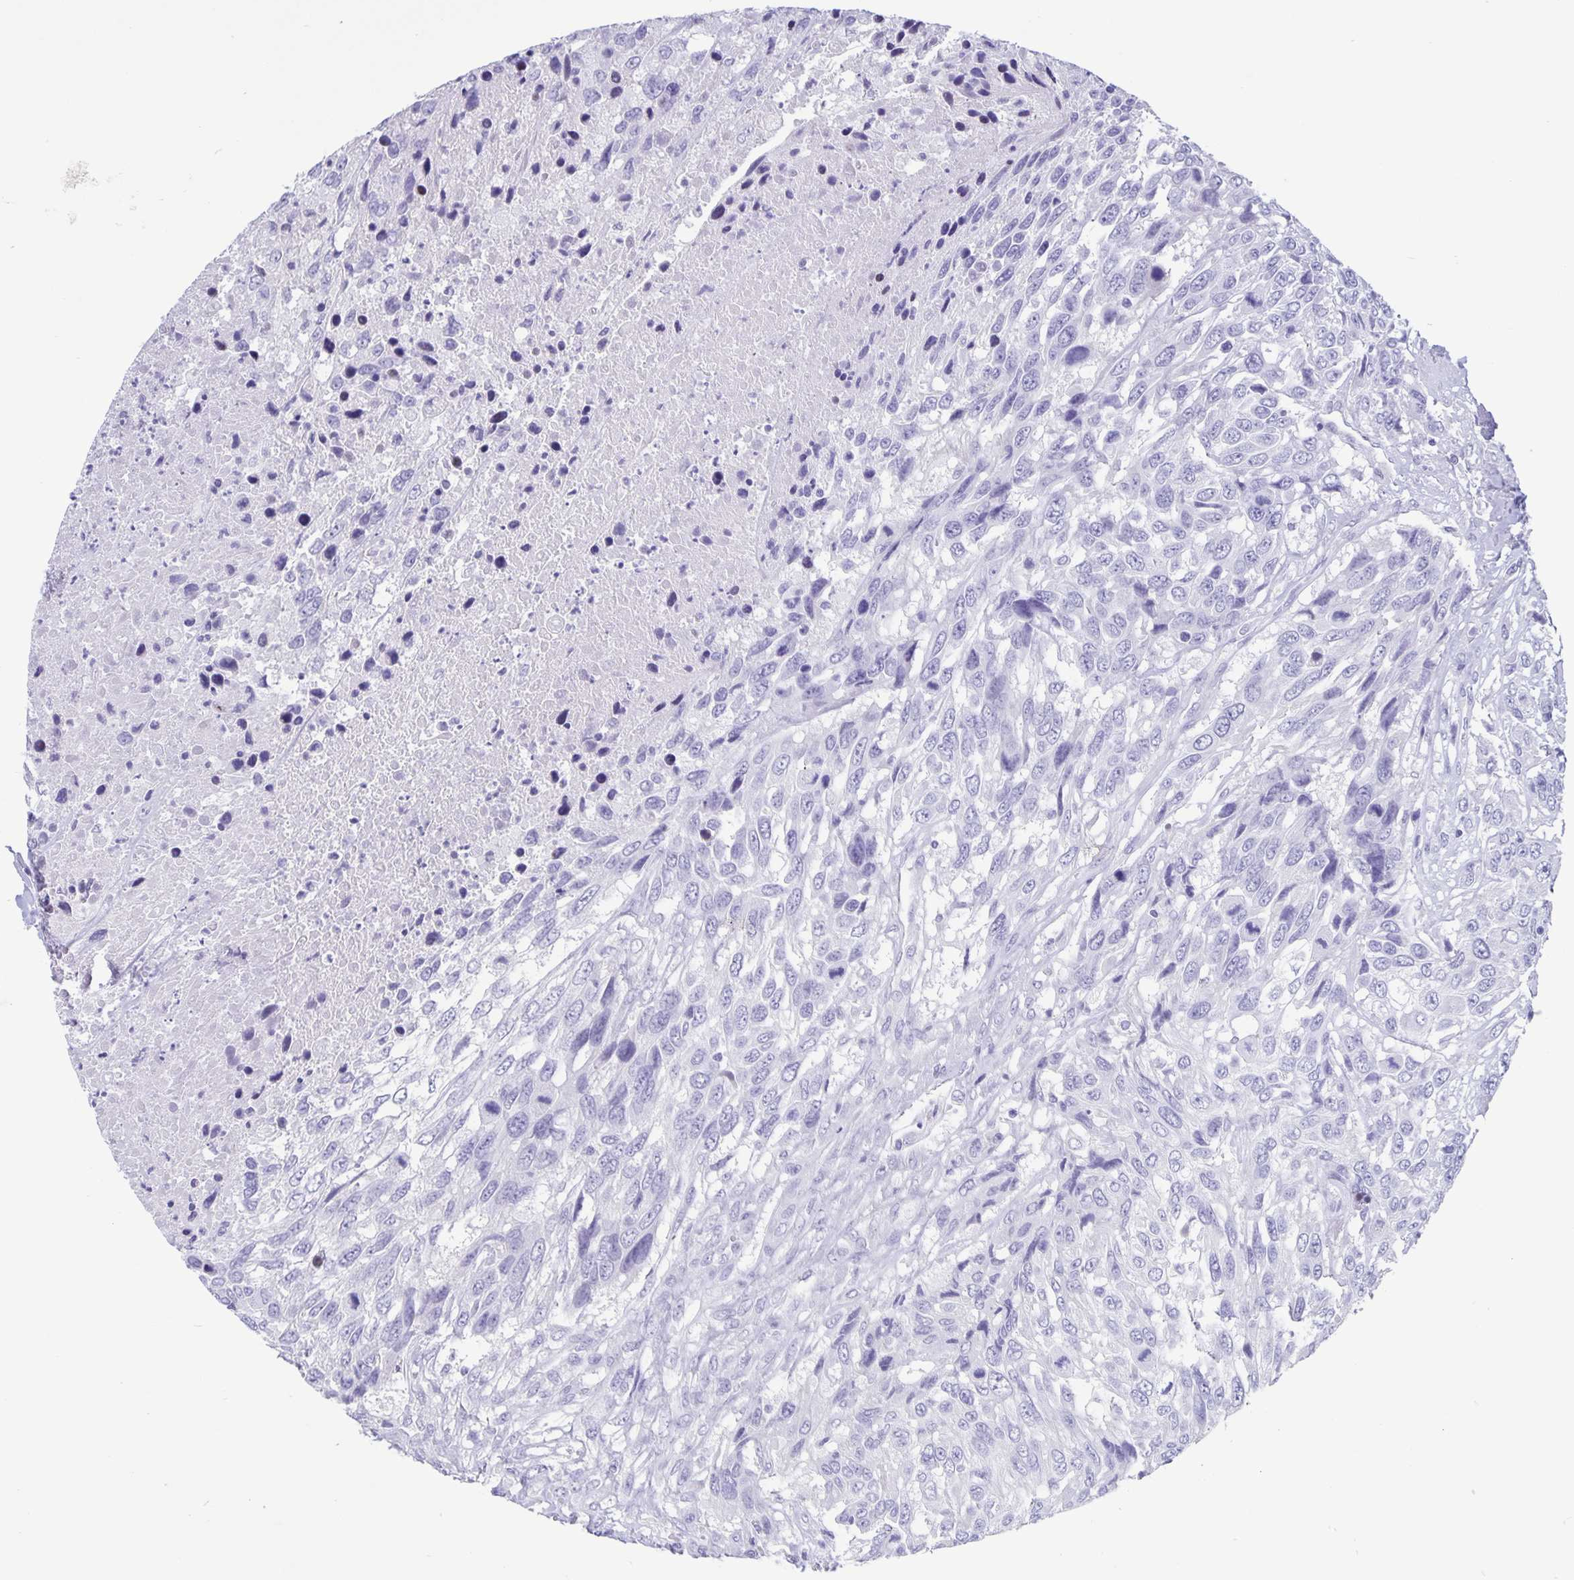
{"staining": {"intensity": "negative", "quantity": "none", "location": "none"}, "tissue": "urothelial cancer", "cell_type": "Tumor cells", "image_type": "cancer", "snomed": [{"axis": "morphology", "description": "Urothelial carcinoma, High grade"}, {"axis": "topography", "description": "Urinary bladder"}], "caption": "IHC image of high-grade urothelial carcinoma stained for a protein (brown), which exhibits no expression in tumor cells.", "gene": "BPIFA3", "patient": {"sex": "female", "age": 70}}